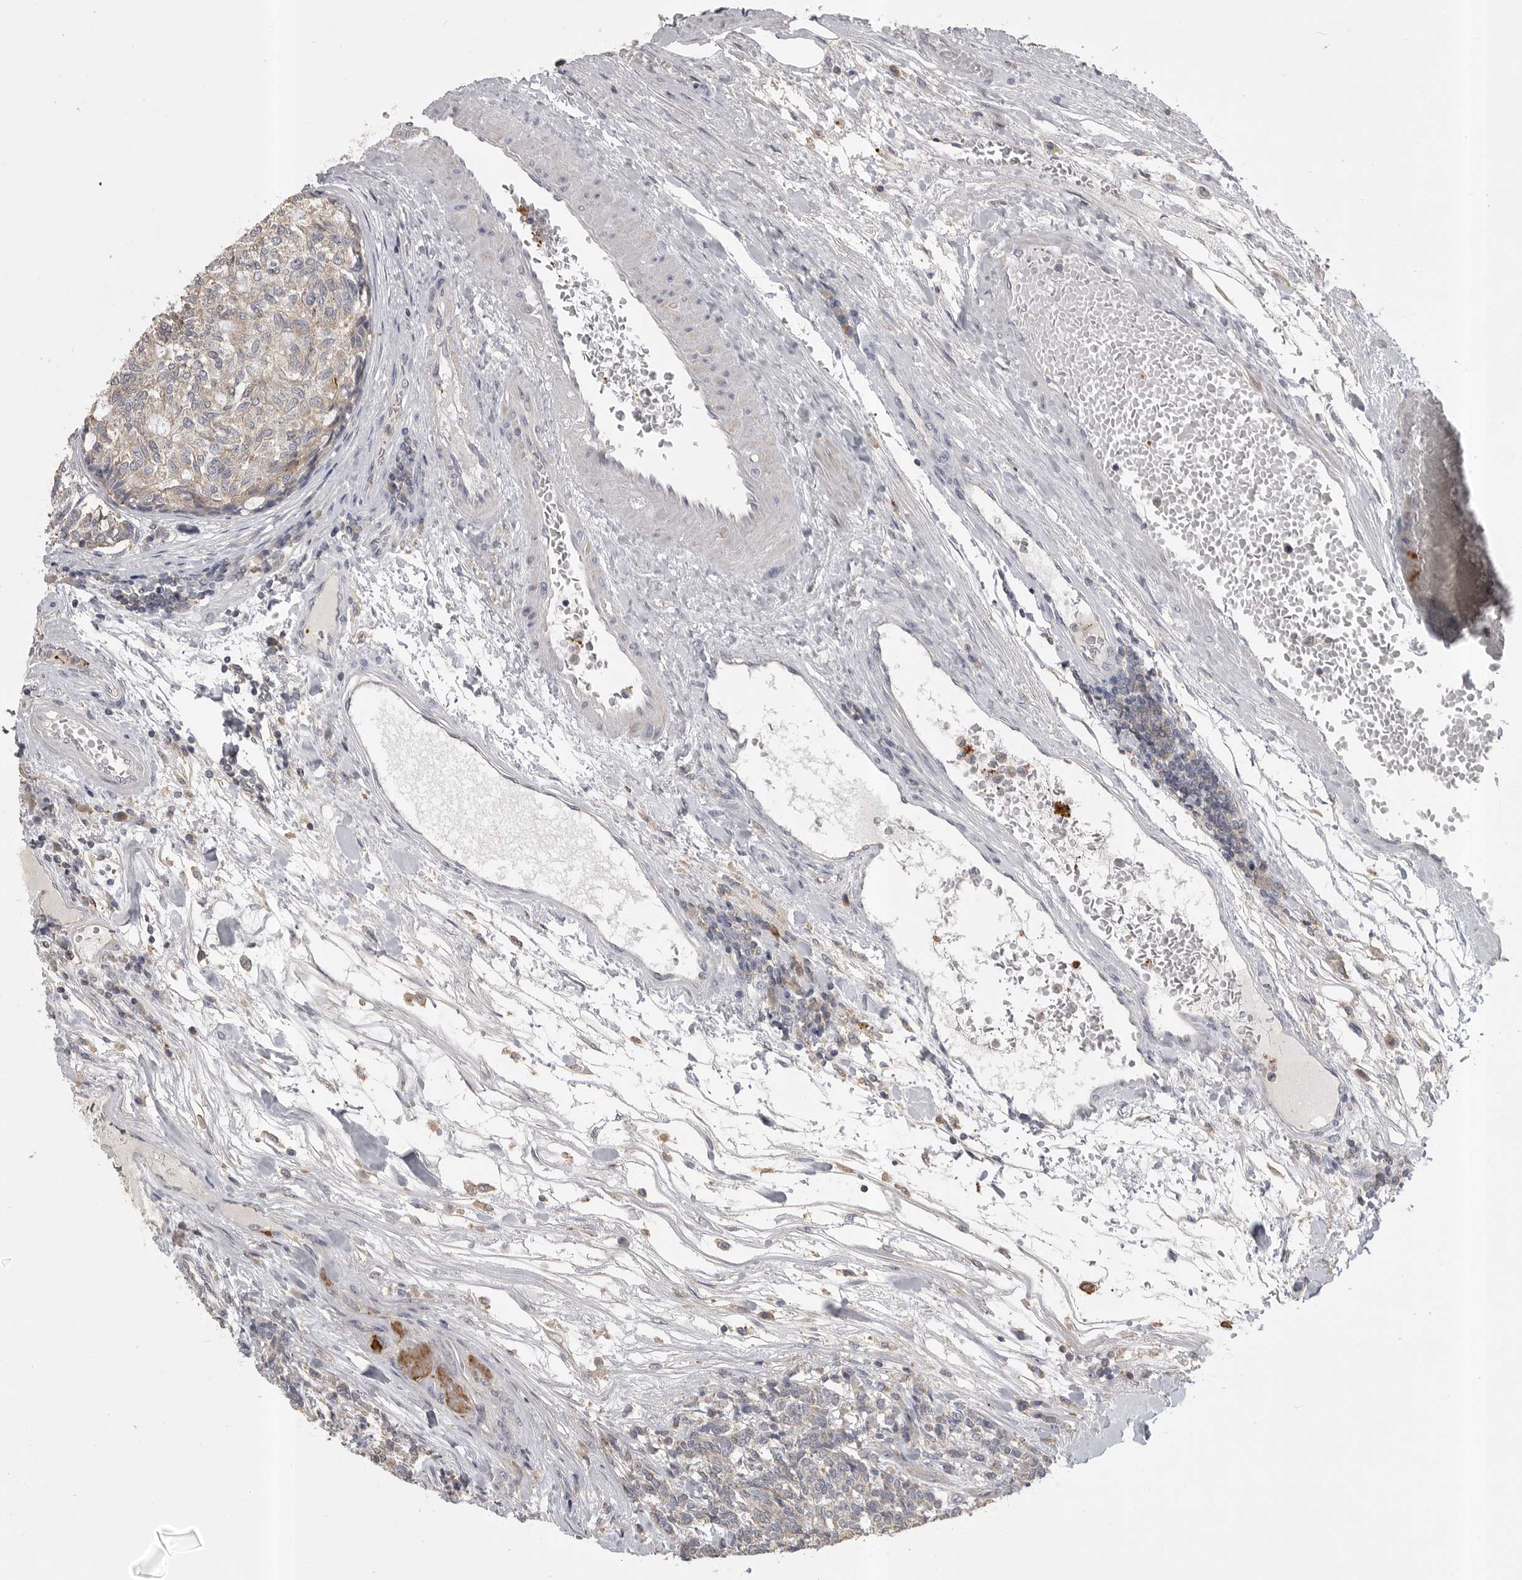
{"staining": {"intensity": "weak", "quantity": "<25%", "location": "cytoplasmic/membranous"}, "tissue": "carcinoid", "cell_type": "Tumor cells", "image_type": "cancer", "snomed": [{"axis": "morphology", "description": "Carcinoid, malignant, NOS"}, {"axis": "topography", "description": "Pancreas"}], "caption": "There is no significant positivity in tumor cells of malignant carcinoid.", "gene": "CMTM6", "patient": {"sex": "female", "age": 54}}